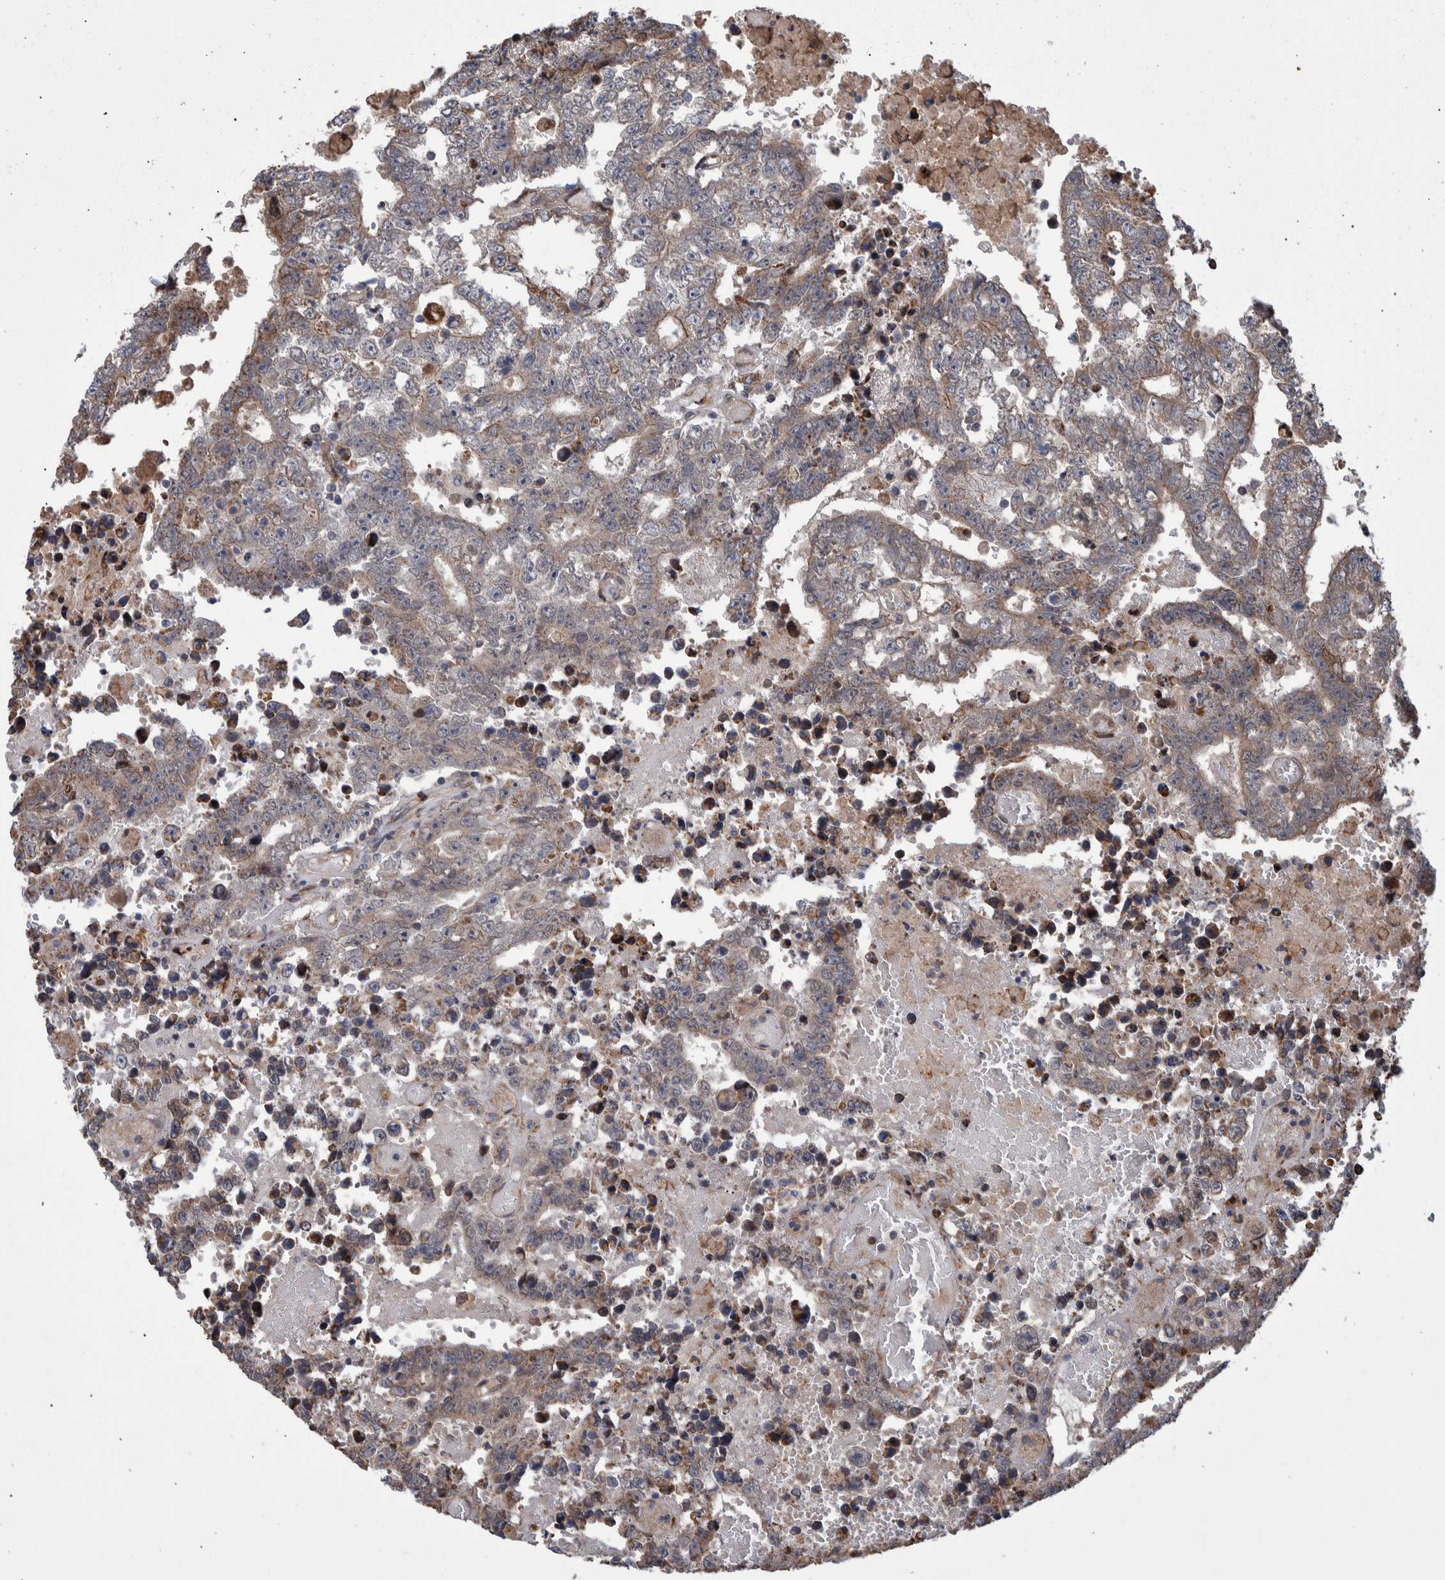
{"staining": {"intensity": "weak", "quantity": ">75%", "location": "cytoplasmic/membranous"}, "tissue": "testis cancer", "cell_type": "Tumor cells", "image_type": "cancer", "snomed": [{"axis": "morphology", "description": "Carcinoma, Embryonal, NOS"}, {"axis": "topography", "description": "Testis"}], "caption": "Protein staining of embryonal carcinoma (testis) tissue exhibits weak cytoplasmic/membranous positivity in approximately >75% of tumor cells. (Brightfield microscopy of DAB IHC at high magnification).", "gene": "B3GNTL1", "patient": {"sex": "male", "age": 25}}